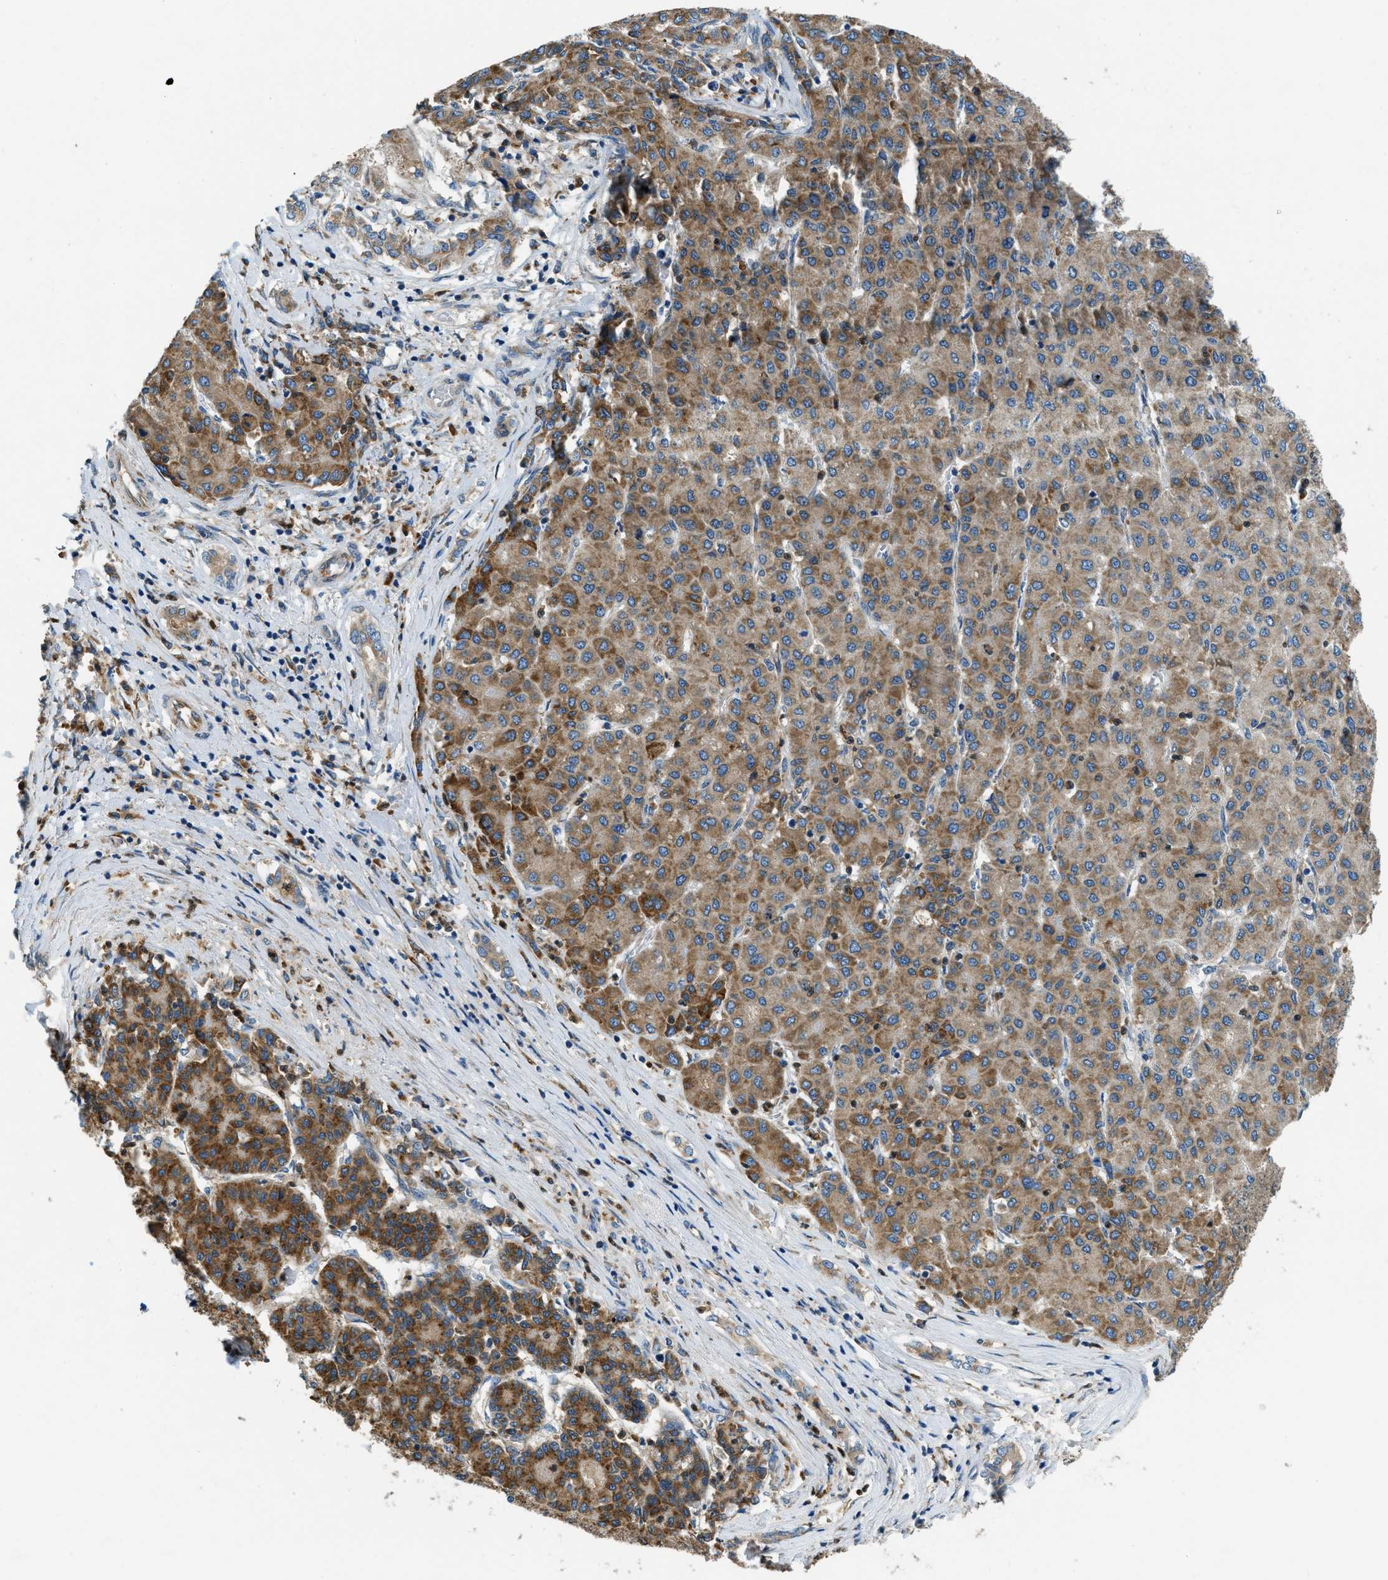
{"staining": {"intensity": "moderate", "quantity": ">75%", "location": "cytoplasmic/membranous"}, "tissue": "liver cancer", "cell_type": "Tumor cells", "image_type": "cancer", "snomed": [{"axis": "morphology", "description": "Carcinoma, Hepatocellular, NOS"}, {"axis": "topography", "description": "Liver"}], "caption": "A medium amount of moderate cytoplasmic/membranous expression is seen in approximately >75% of tumor cells in hepatocellular carcinoma (liver) tissue.", "gene": "GIMAP8", "patient": {"sex": "male", "age": 65}}